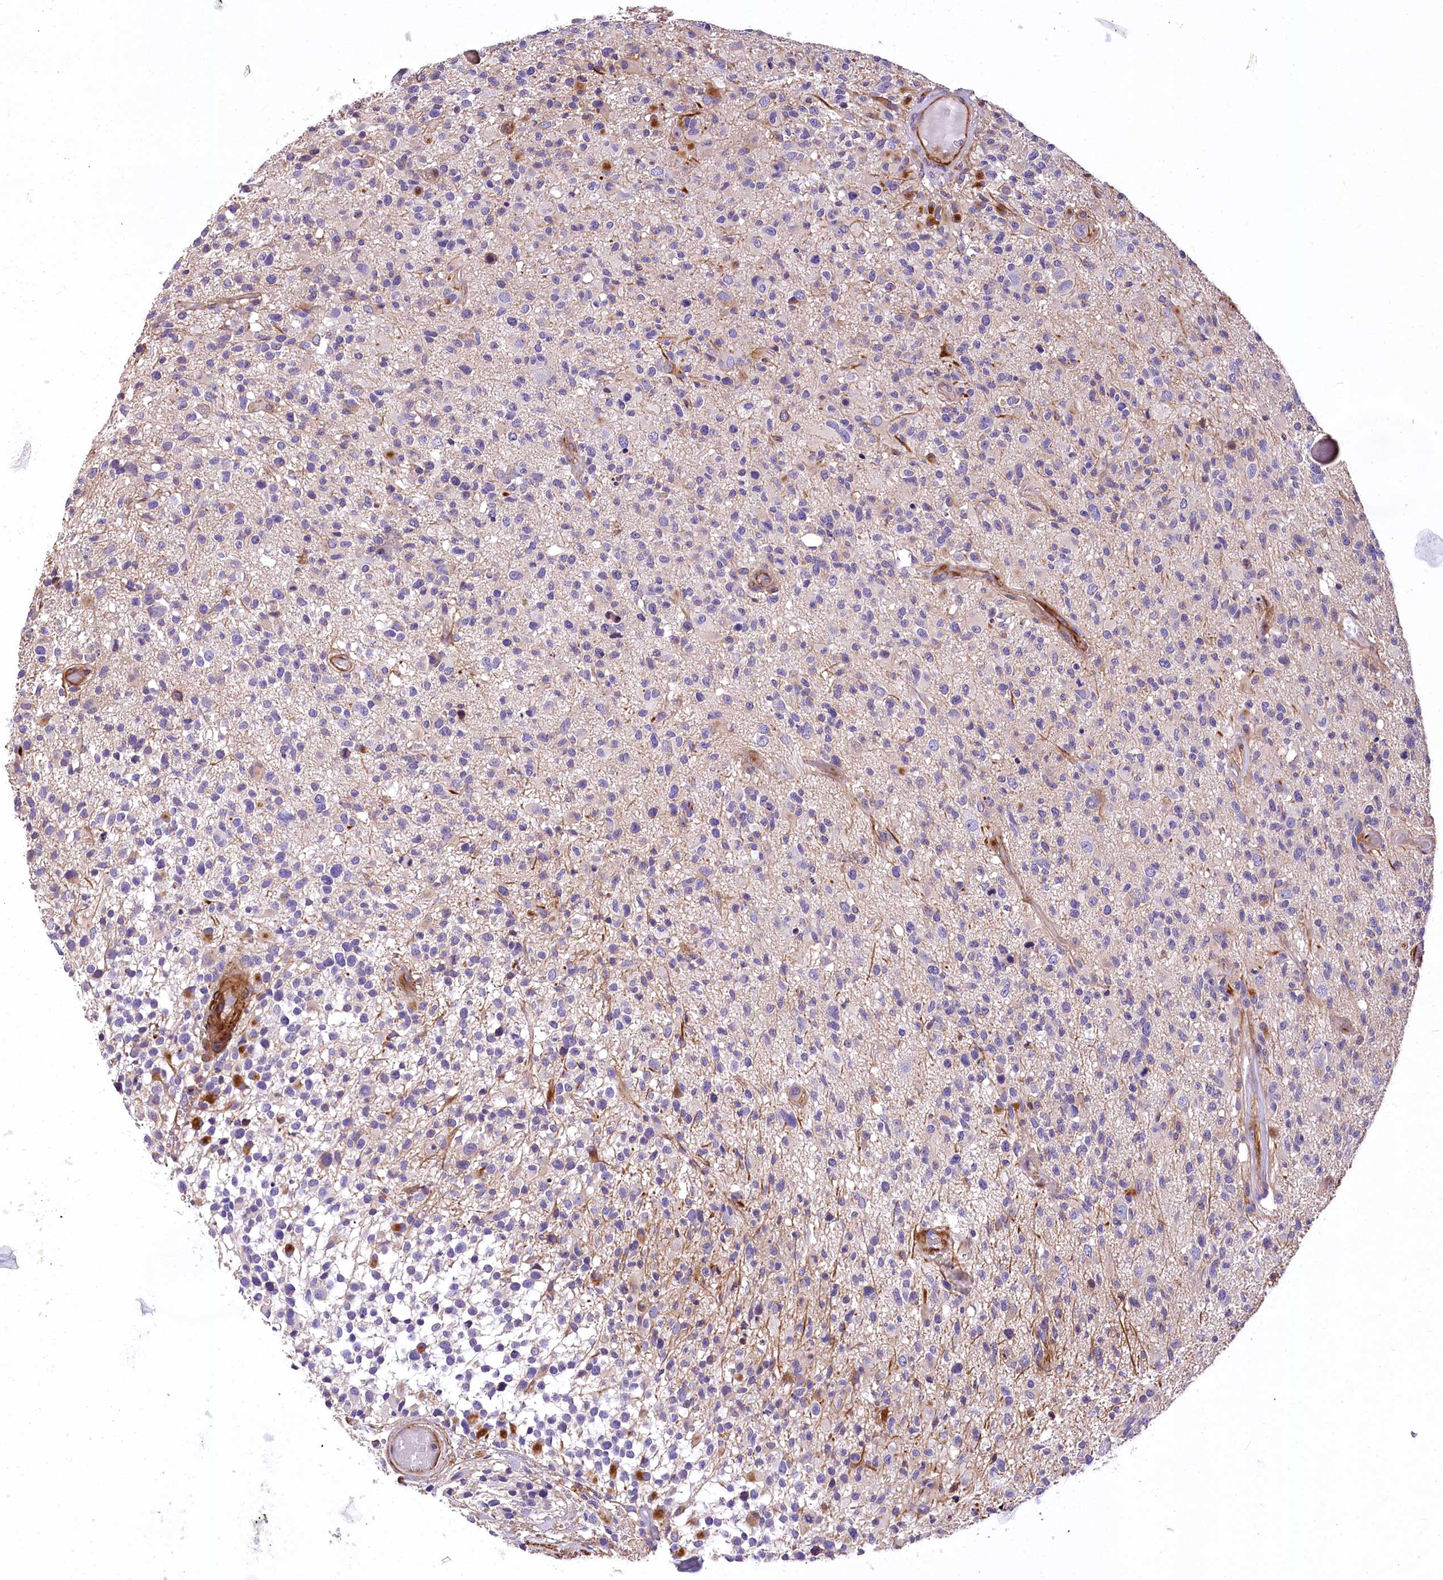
{"staining": {"intensity": "negative", "quantity": "none", "location": "none"}, "tissue": "glioma", "cell_type": "Tumor cells", "image_type": "cancer", "snomed": [{"axis": "morphology", "description": "Glioma, malignant, High grade"}, {"axis": "morphology", "description": "Glioblastoma, NOS"}, {"axis": "topography", "description": "Brain"}], "caption": "Glioblastoma was stained to show a protein in brown. There is no significant positivity in tumor cells.", "gene": "DPP3", "patient": {"sex": "male", "age": 60}}